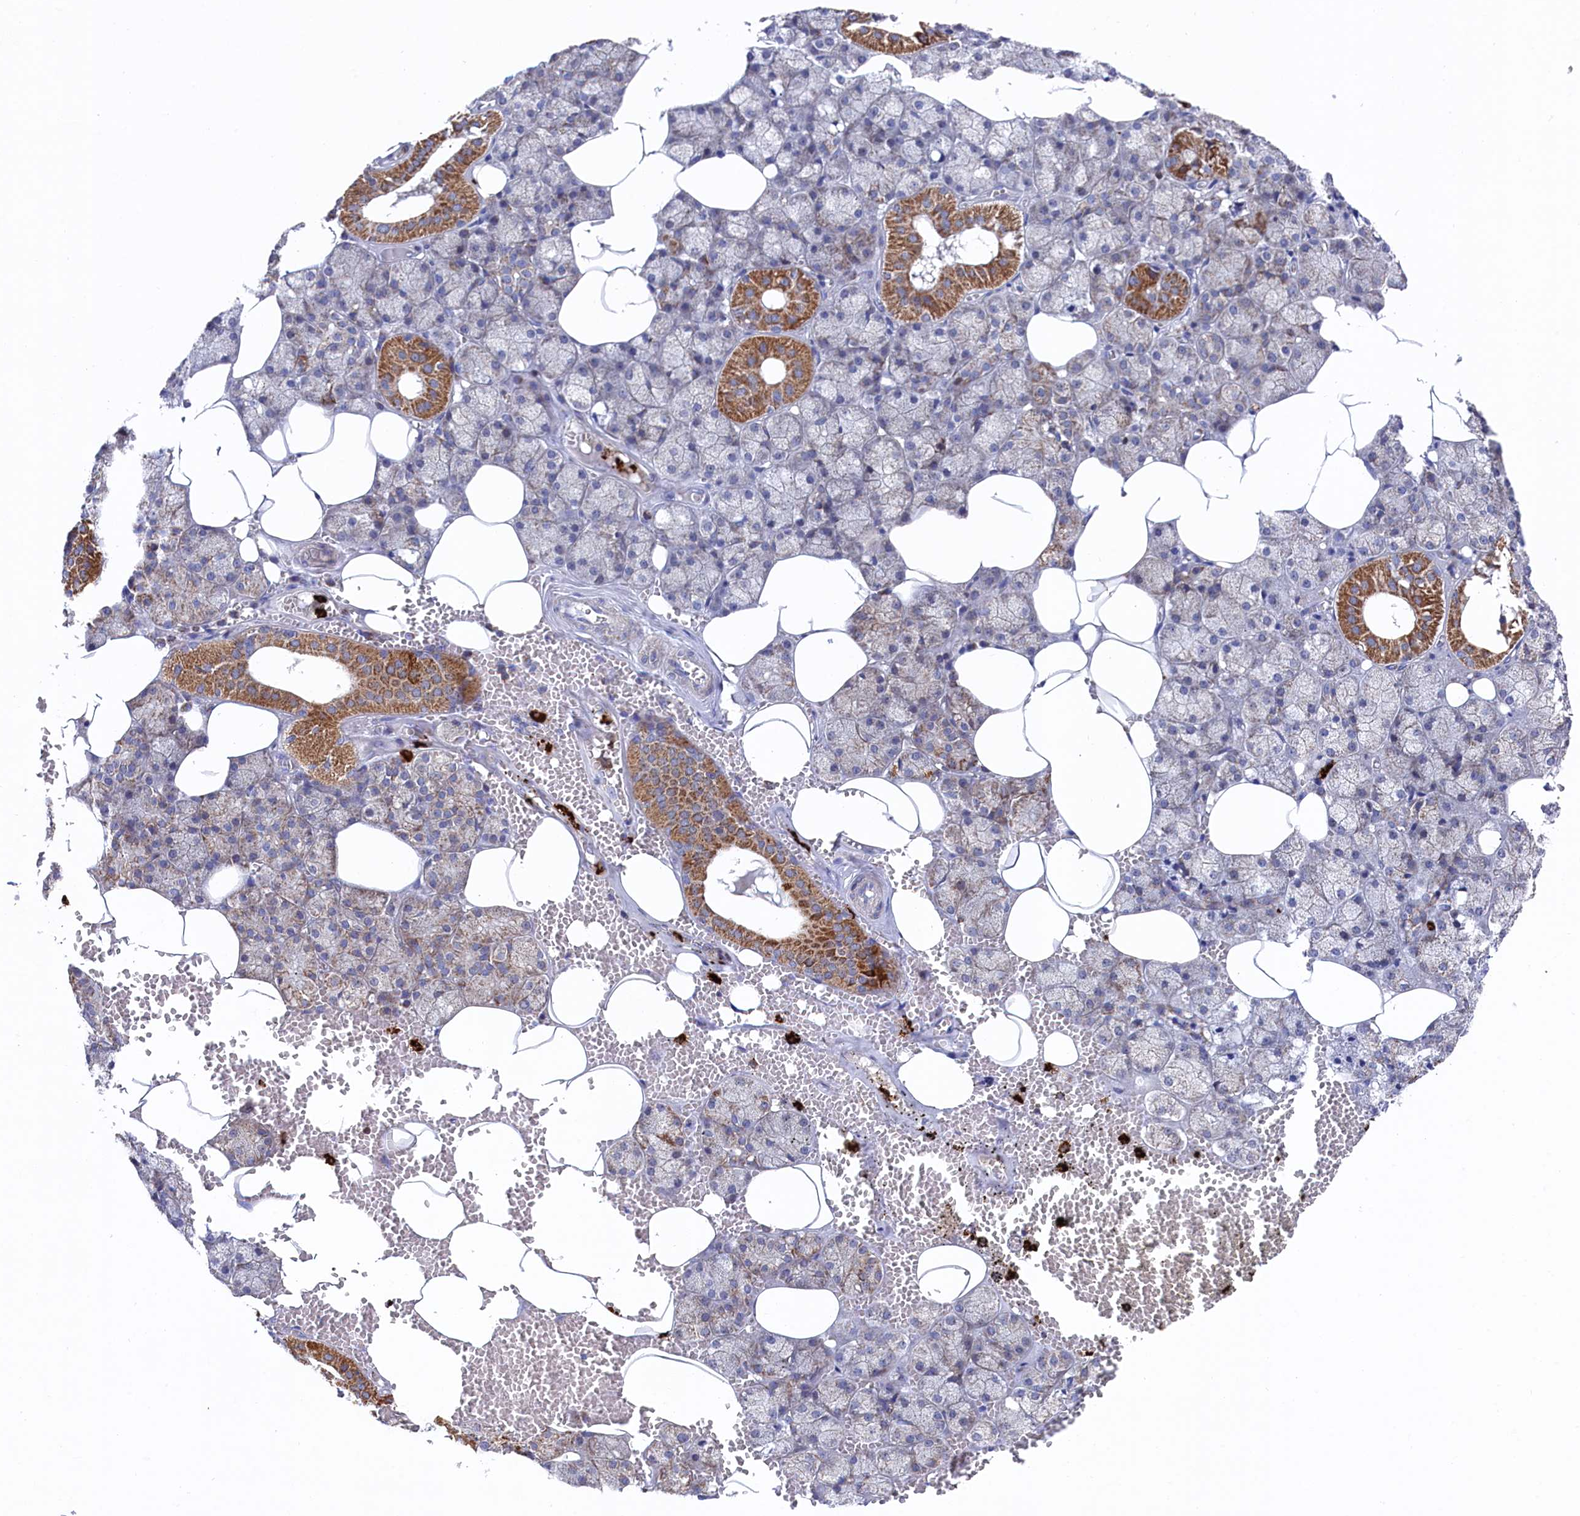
{"staining": {"intensity": "strong", "quantity": "<25%", "location": "cytoplasmic/membranous"}, "tissue": "salivary gland", "cell_type": "Glandular cells", "image_type": "normal", "snomed": [{"axis": "morphology", "description": "Normal tissue, NOS"}, {"axis": "topography", "description": "Salivary gland"}], "caption": "Immunohistochemistry staining of normal salivary gland, which displays medium levels of strong cytoplasmic/membranous positivity in about <25% of glandular cells indicating strong cytoplasmic/membranous protein expression. The staining was performed using DAB (brown) for protein detection and nuclei were counterstained in hematoxylin (blue).", "gene": "CHCHD1", "patient": {"sex": "male", "age": 62}}